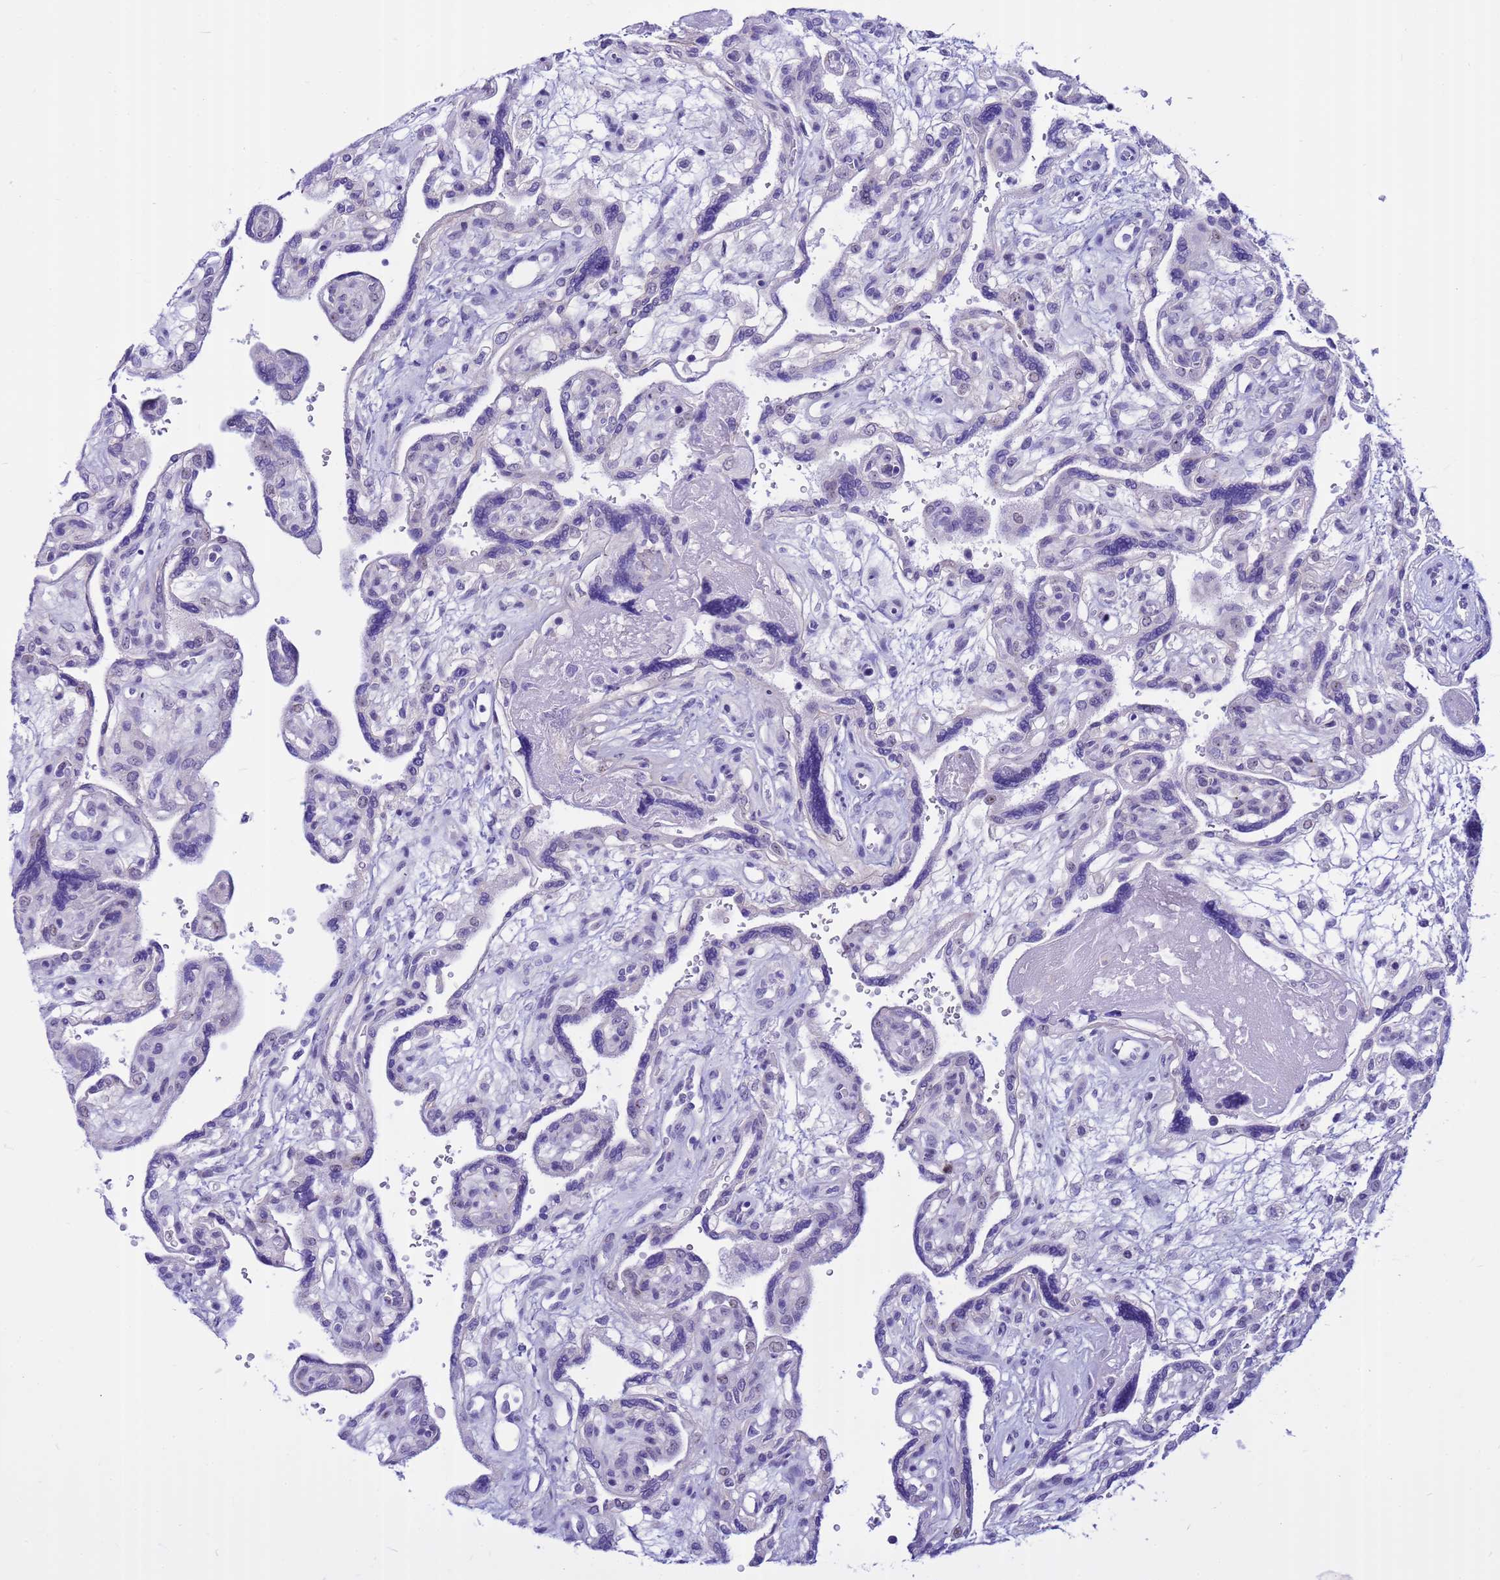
{"staining": {"intensity": "moderate", "quantity": "25%-75%", "location": "cytoplasmic/membranous,nuclear"}, "tissue": "placenta", "cell_type": "Decidual cells", "image_type": "normal", "snomed": [{"axis": "morphology", "description": "Normal tissue, NOS"}, {"axis": "topography", "description": "Placenta"}], "caption": "A high-resolution histopathology image shows immunohistochemistry staining of unremarkable placenta, which displays moderate cytoplasmic/membranous,nuclear expression in approximately 25%-75% of decidual cells. (Stains: DAB in brown, nuclei in blue, Microscopy: brightfield microscopy at high magnification).", "gene": "DMRTC2", "patient": {"sex": "female", "age": 39}}